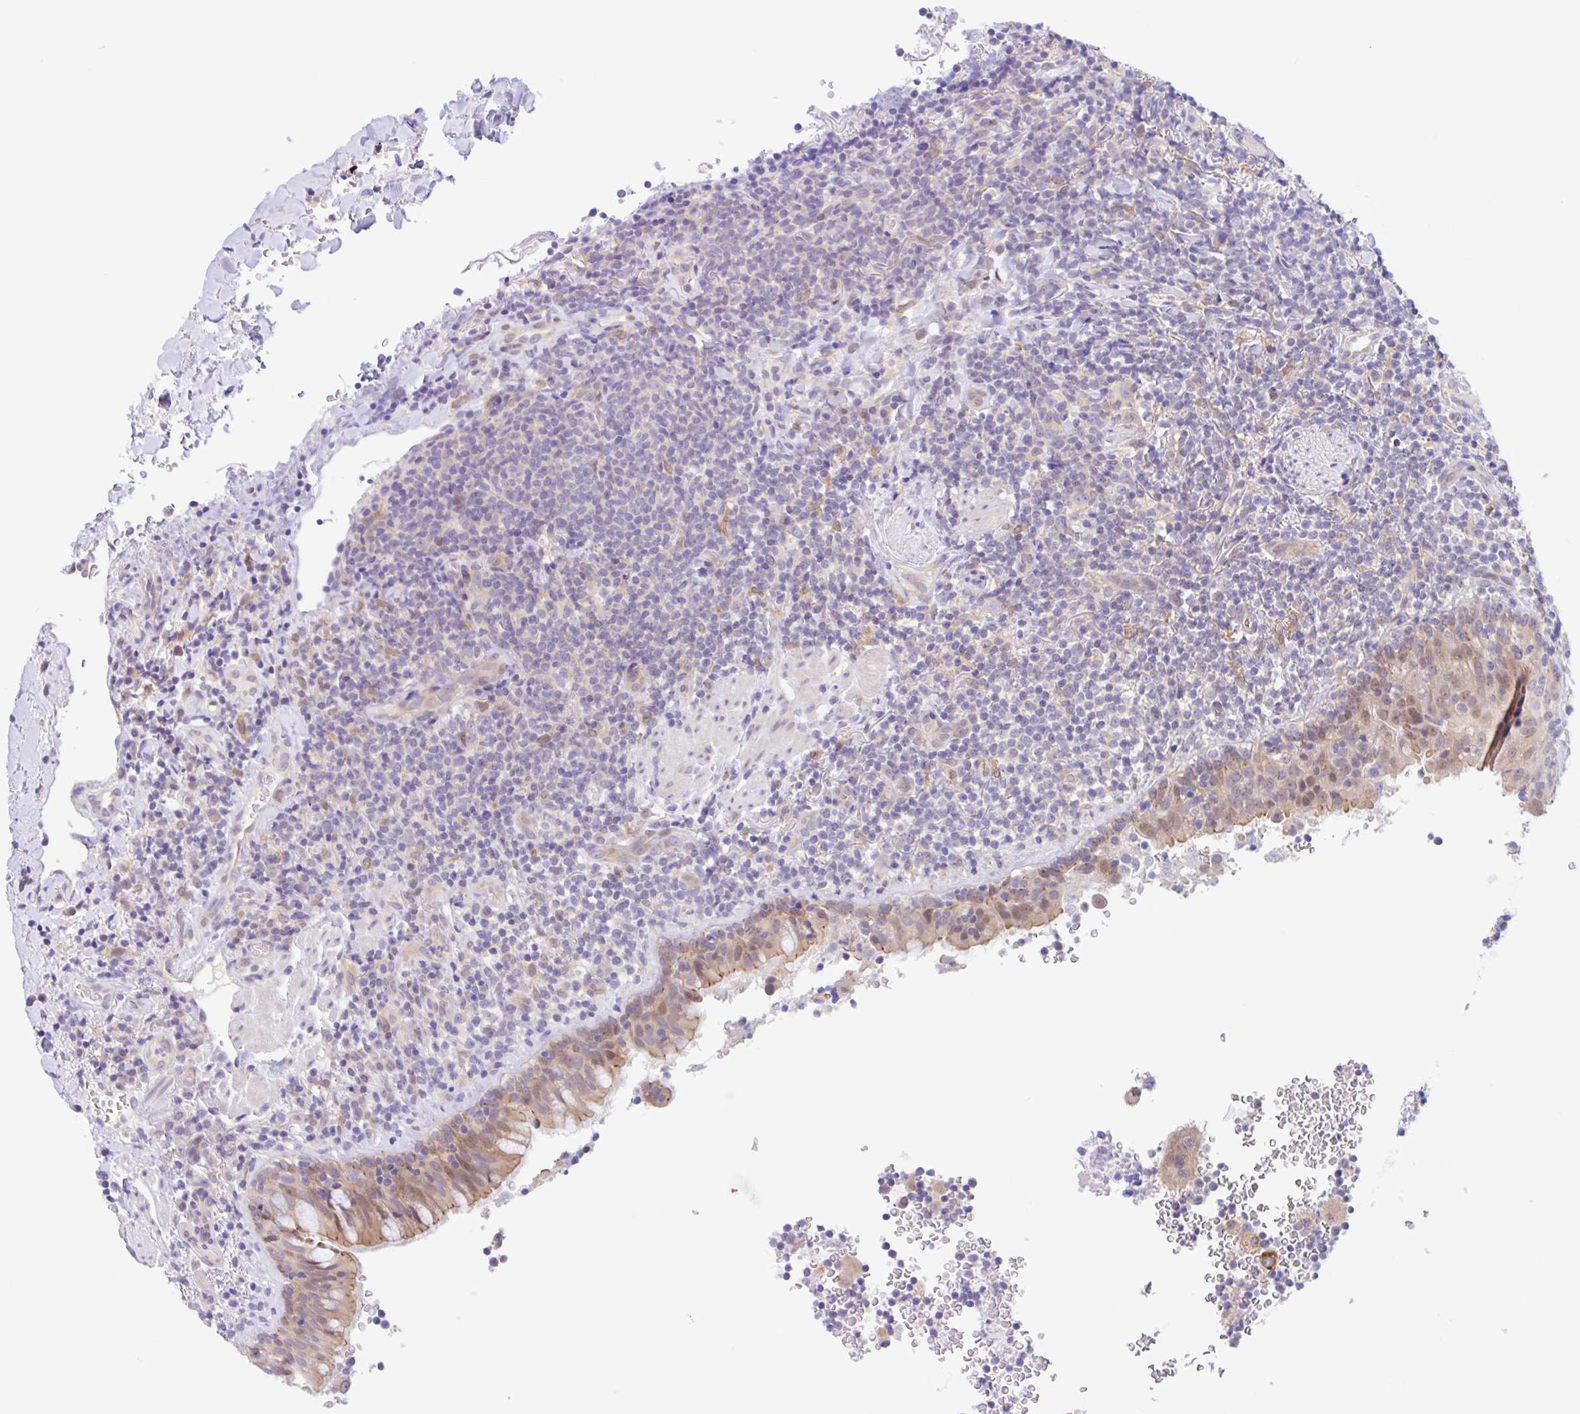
{"staining": {"intensity": "negative", "quantity": "none", "location": "none"}, "tissue": "lymphoma", "cell_type": "Tumor cells", "image_type": "cancer", "snomed": [{"axis": "morphology", "description": "Malignant lymphoma, non-Hodgkin's type, Low grade"}, {"axis": "topography", "description": "Lung"}], "caption": "The histopathology image exhibits no staining of tumor cells in malignant lymphoma, non-Hodgkin's type (low-grade).", "gene": "TMEM86A", "patient": {"sex": "female", "age": 71}}